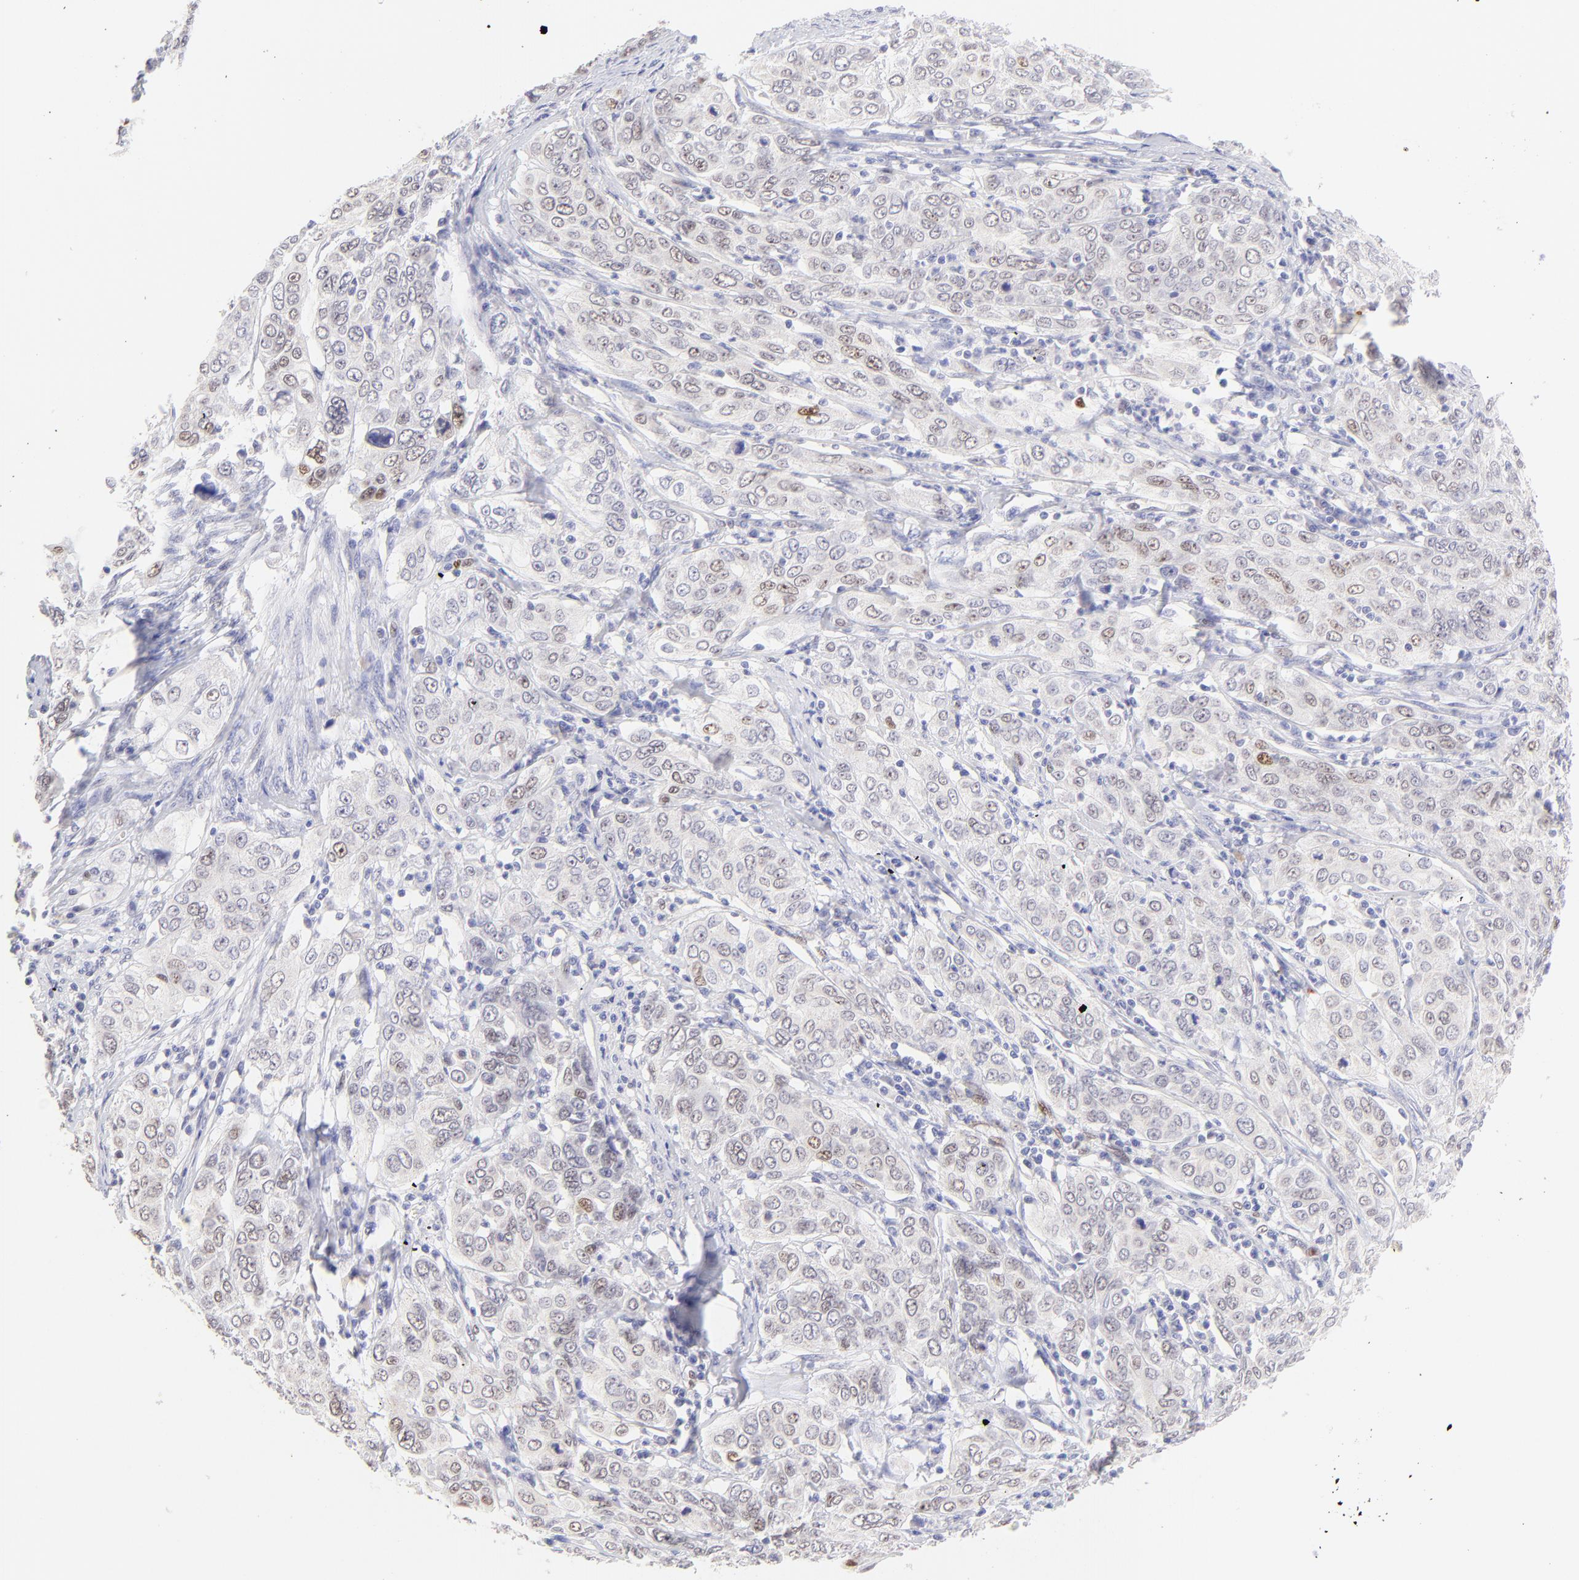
{"staining": {"intensity": "weak", "quantity": "<25%", "location": "nuclear"}, "tissue": "cervical cancer", "cell_type": "Tumor cells", "image_type": "cancer", "snomed": [{"axis": "morphology", "description": "Squamous cell carcinoma, NOS"}, {"axis": "topography", "description": "Cervix"}], "caption": "Tumor cells show no significant positivity in squamous cell carcinoma (cervical).", "gene": "KLF4", "patient": {"sex": "female", "age": 38}}